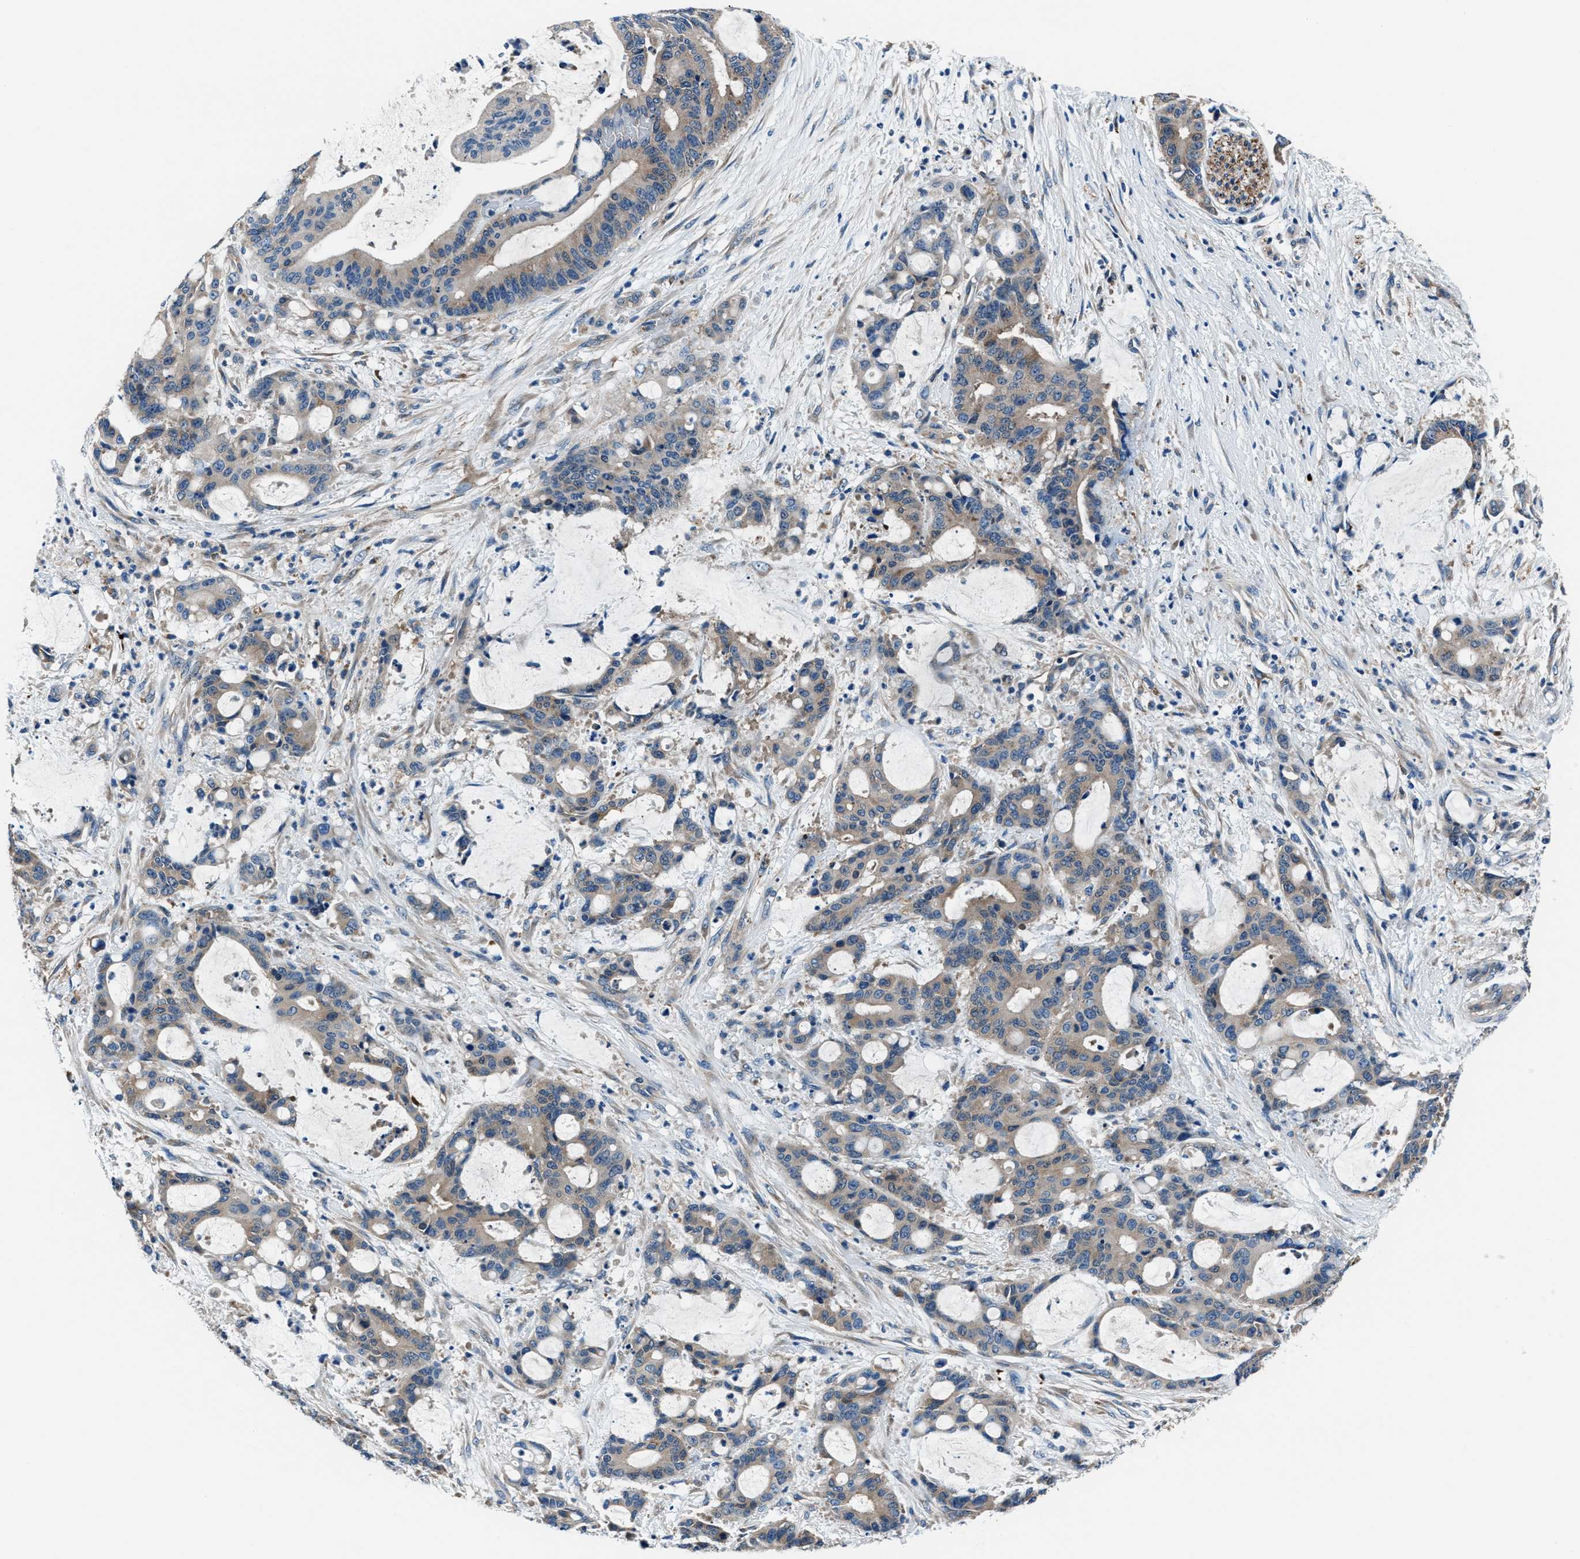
{"staining": {"intensity": "weak", "quantity": "<25%", "location": "cytoplasmic/membranous"}, "tissue": "liver cancer", "cell_type": "Tumor cells", "image_type": "cancer", "snomed": [{"axis": "morphology", "description": "Normal tissue, NOS"}, {"axis": "morphology", "description": "Cholangiocarcinoma"}, {"axis": "topography", "description": "Liver"}, {"axis": "topography", "description": "Peripheral nerve tissue"}], "caption": "Immunohistochemical staining of liver cholangiocarcinoma displays no significant staining in tumor cells. Brightfield microscopy of immunohistochemistry (IHC) stained with DAB (brown) and hematoxylin (blue), captured at high magnification.", "gene": "PRTFDC1", "patient": {"sex": "female", "age": 73}}